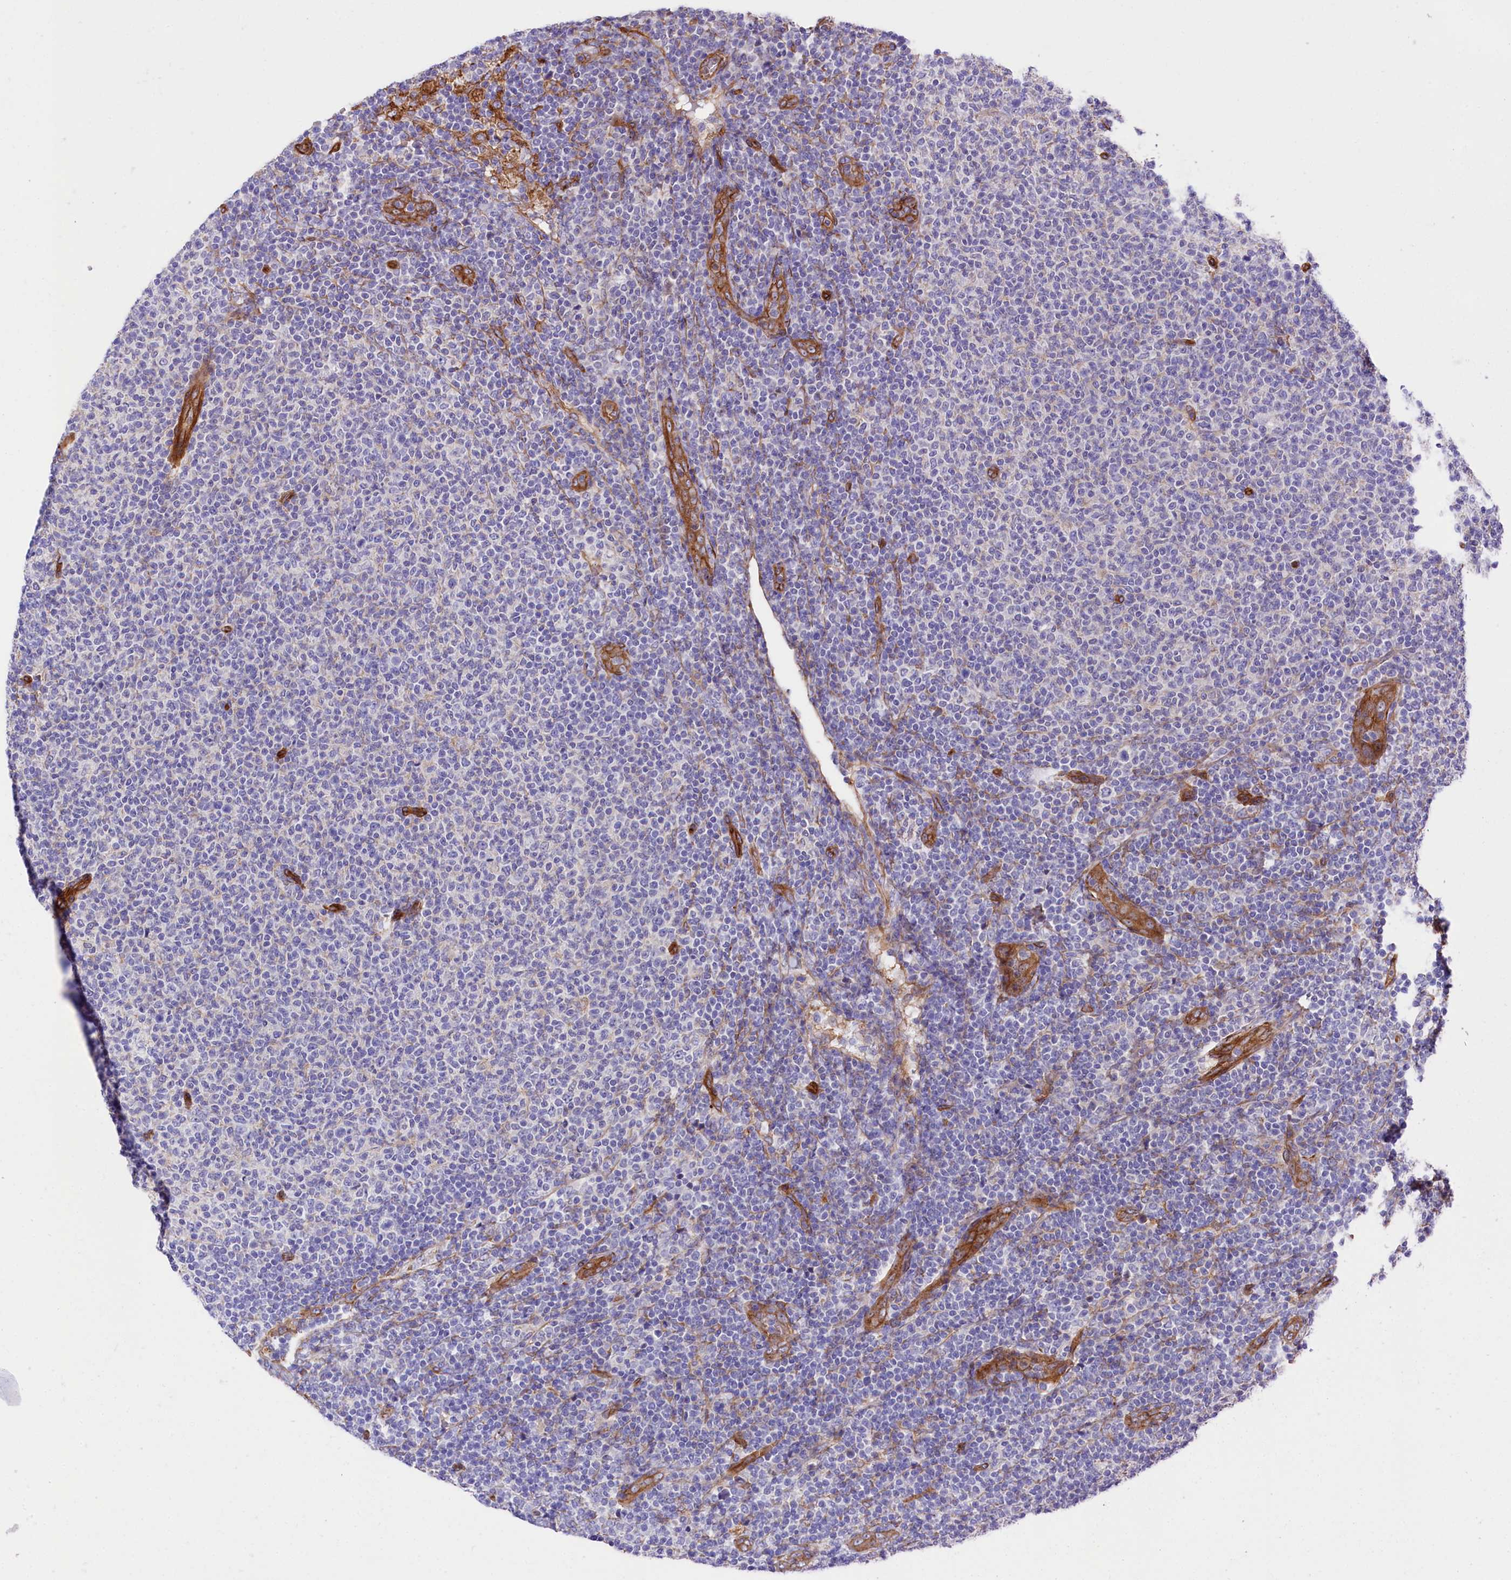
{"staining": {"intensity": "negative", "quantity": "none", "location": "none"}, "tissue": "lymphoma", "cell_type": "Tumor cells", "image_type": "cancer", "snomed": [{"axis": "morphology", "description": "Malignant lymphoma, non-Hodgkin's type, Low grade"}, {"axis": "topography", "description": "Lymph node"}], "caption": "Lymphoma stained for a protein using immunohistochemistry (IHC) shows no expression tumor cells.", "gene": "TNKS1BP1", "patient": {"sex": "male", "age": 66}}